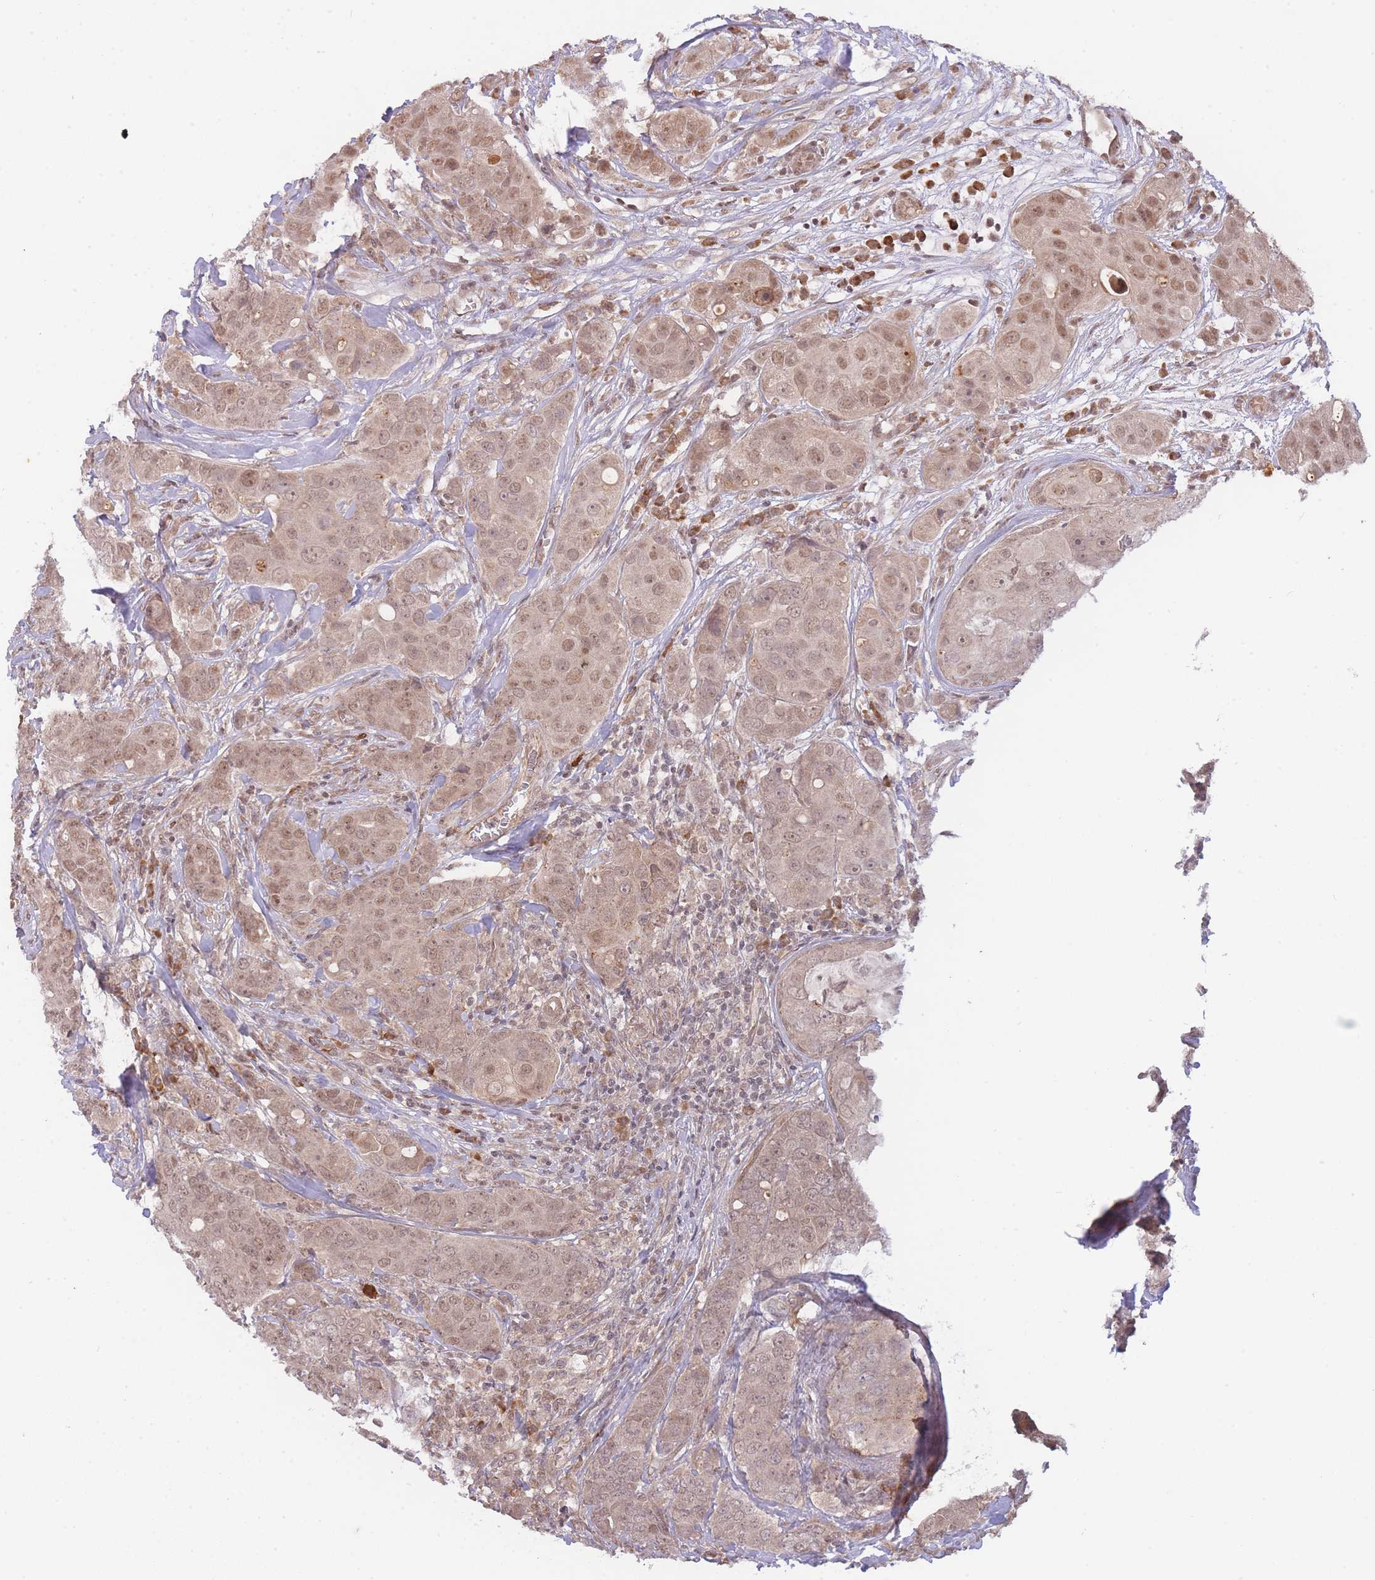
{"staining": {"intensity": "moderate", "quantity": ">75%", "location": "cytoplasmic/membranous,nuclear"}, "tissue": "breast cancer", "cell_type": "Tumor cells", "image_type": "cancer", "snomed": [{"axis": "morphology", "description": "Duct carcinoma"}, {"axis": "topography", "description": "Breast"}], "caption": "Immunohistochemistry of human breast infiltrating ductal carcinoma demonstrates medium levels of moderate cytoplasmic/membranous and nuclear positivity in about >75% of tumor cells.", "gene": "SMC6", "patient": {"sex": "female", "age": 43}}